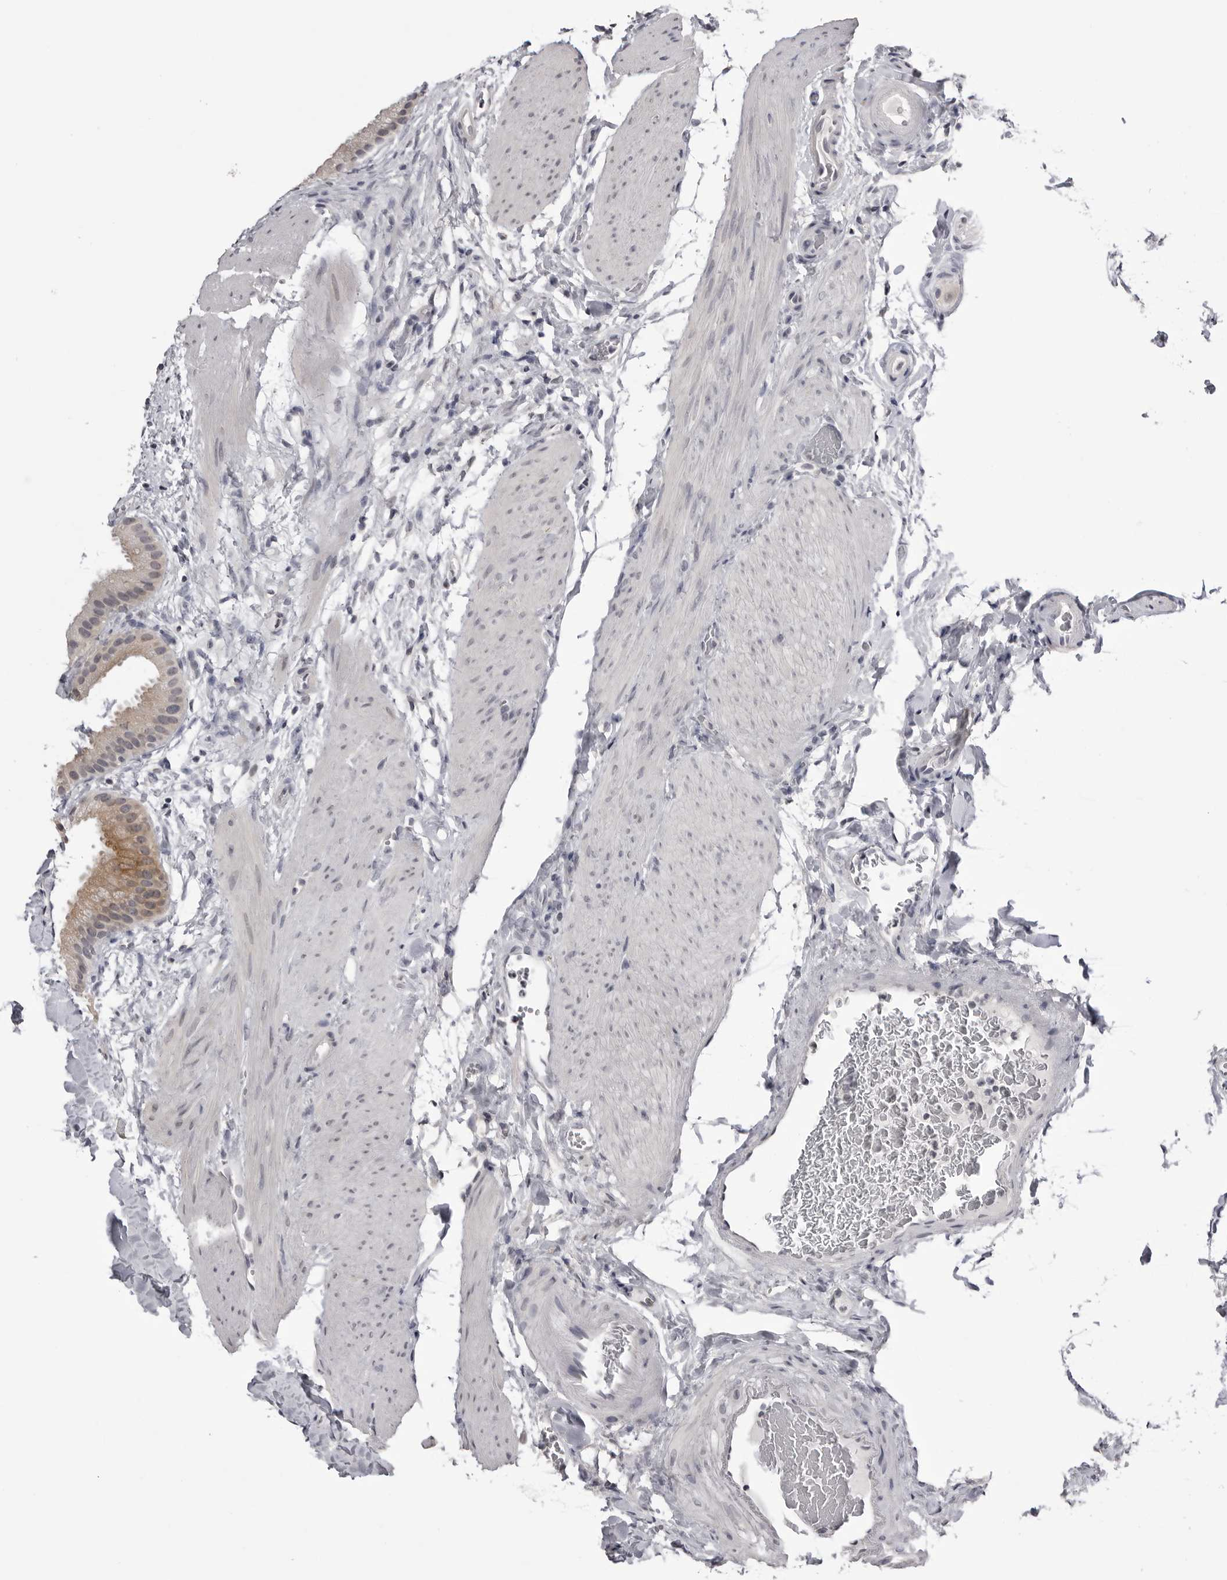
{"staining": {"intensity": "moderate", "quantity": "<25%", "location": "cytoplasmic/membranous"}, "tissue": "gallbladder", "cell_type": "Glandular cells", "image_type": "normal", "snomed": [{"axis": "morphology", "description": "Normal tissue, NOS"}, {"axis": "topography", "description": "Gallbladder"}], "caption": "The micrograph demonstrates staining of benign gallbladder, revealing moderate cytoplasmic/membranous protein positivity (brown color) within glandular cells. Nuclei are stained in blue.", "gene": "GPN2", "patient": {"sex": "female", "age": 64}}